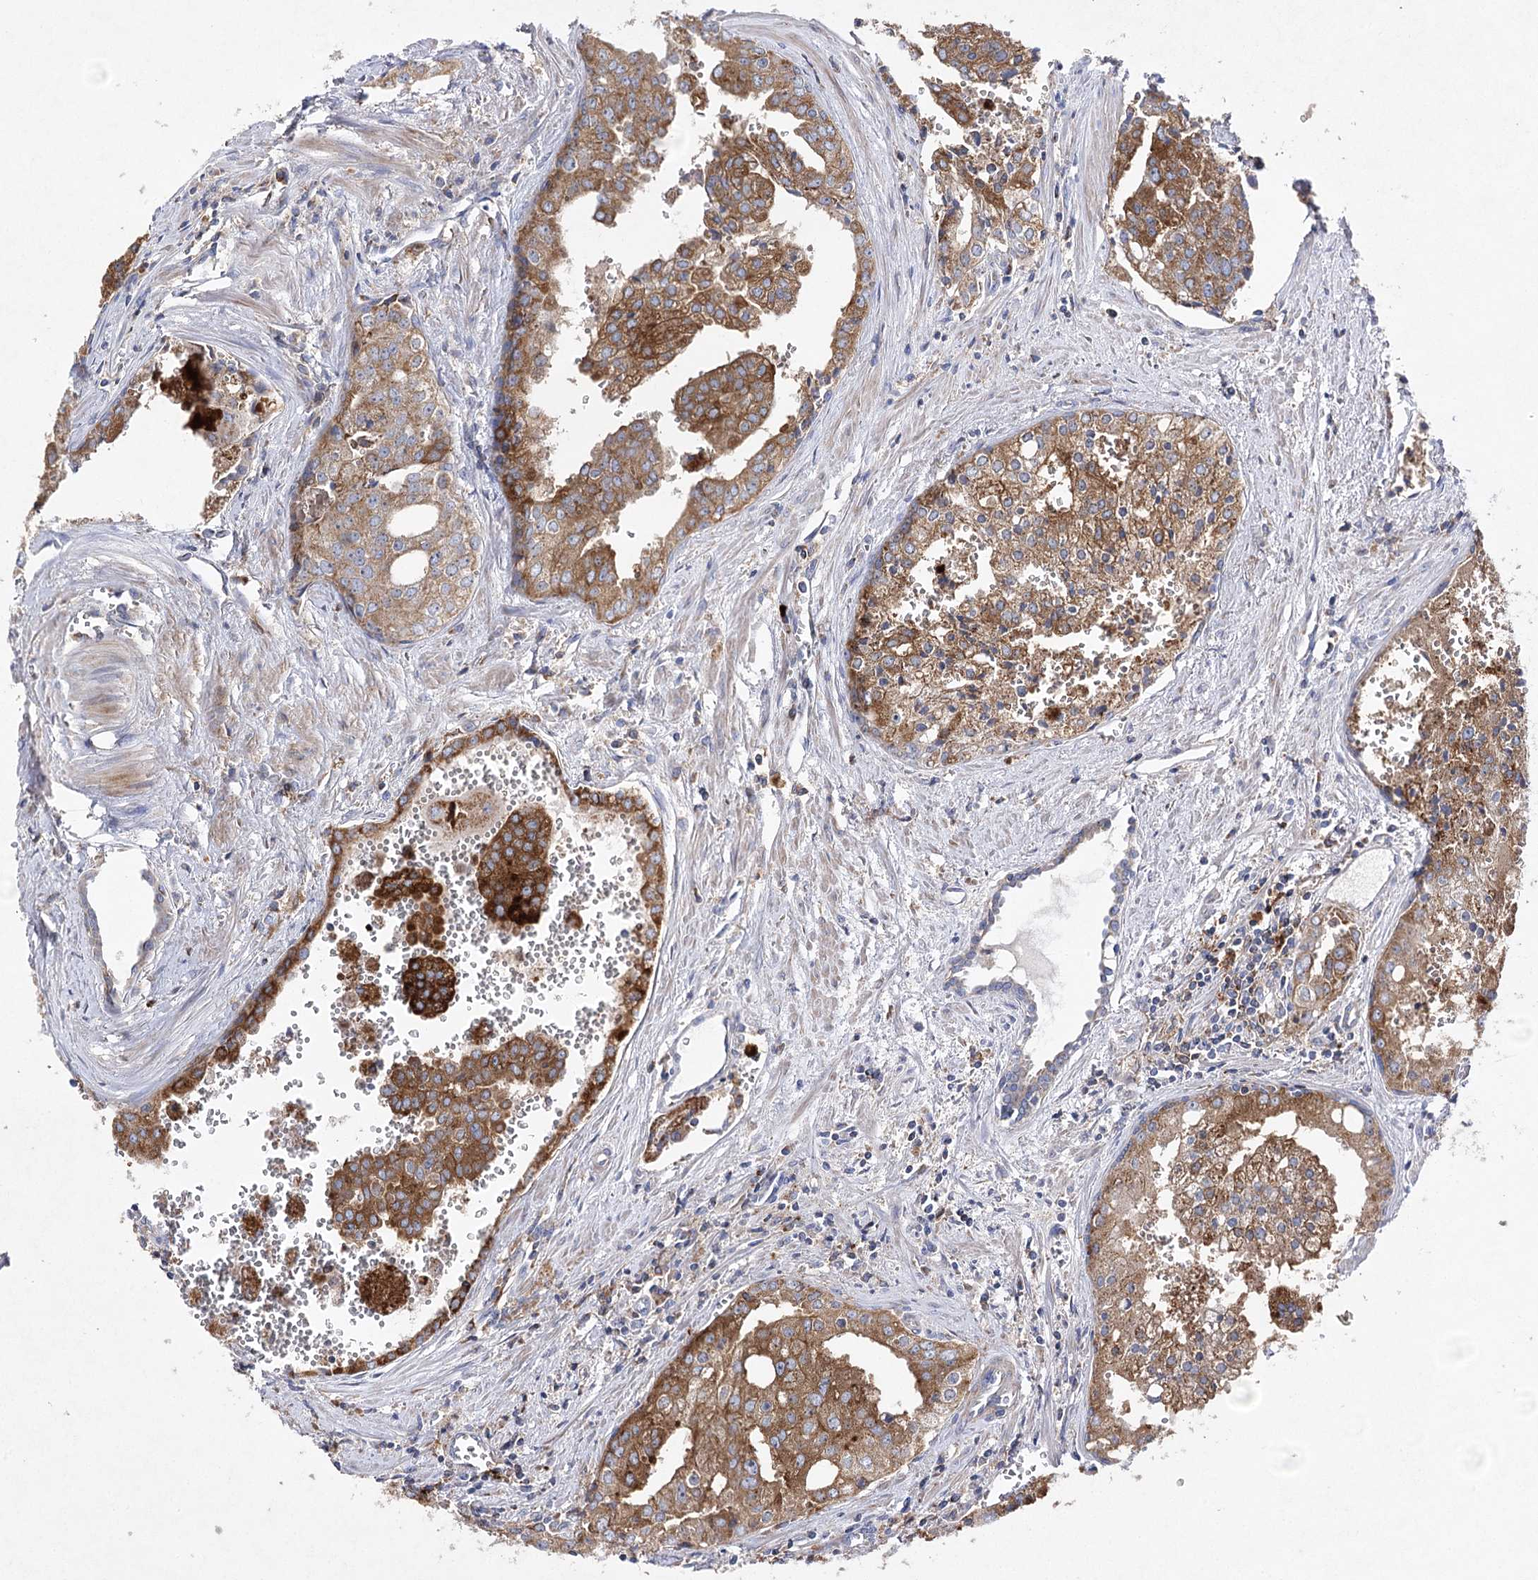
{"staining": {"intensity": "moderate", "quantity": ">75%", "location": "cytoplasmic/membranous"}, "tissue": "prostate cancer", "cell_type": "Tumor cells", "image_type": "cancer", "snomed": [{"axis": "morphology", "description": "Adenocarcinoma, High grade"}, {"axis": "topography", "description": "Prostate"}], "caption": "Prostate cancer tissue exhibits moderate cytoplasmic/membranous positivity in about >75% of tumor cells, visualized by immunohistochemistry.", "gene": "COX15", "patient": {"sex": "male", "age": 68}}